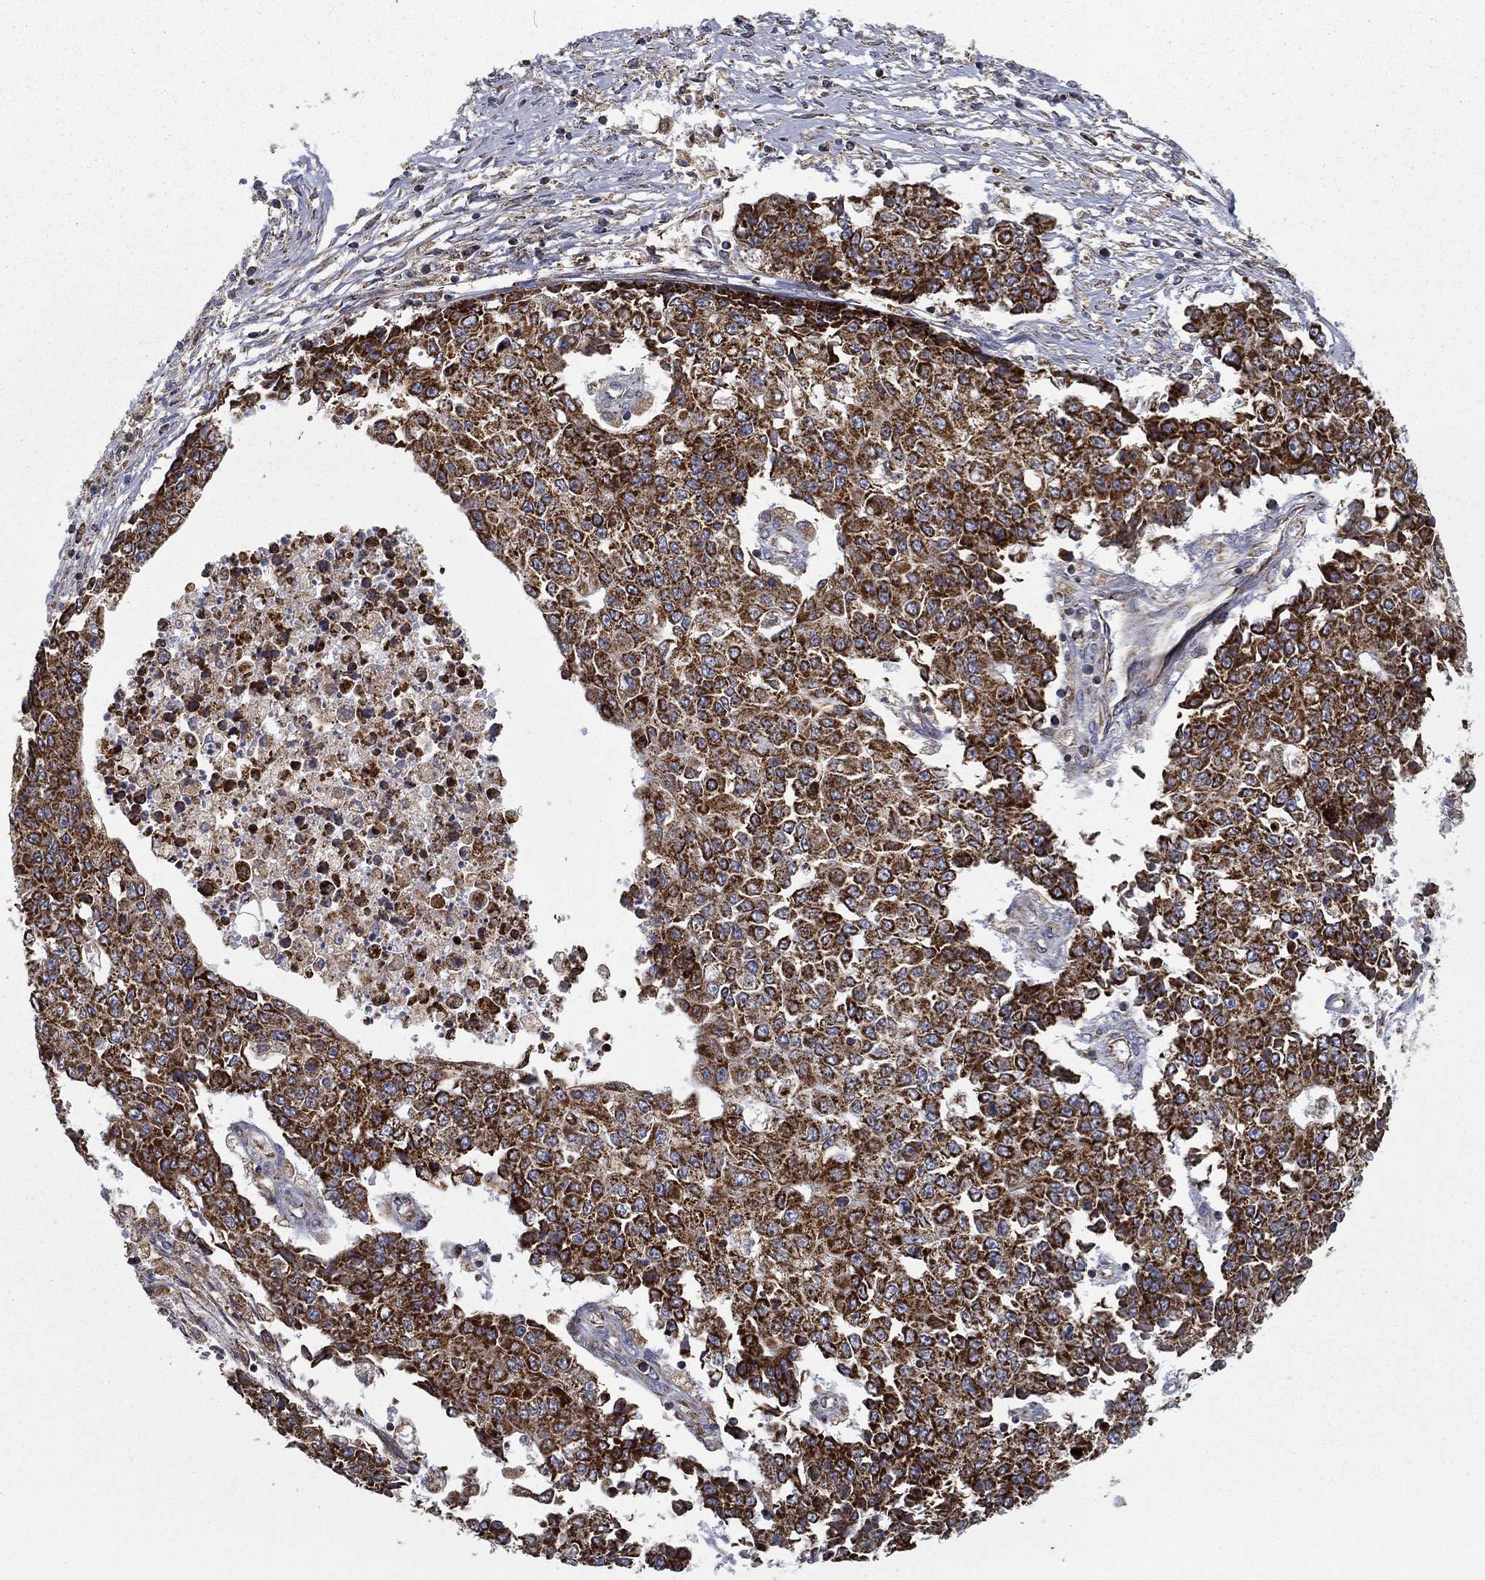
{"staining": {"intensity": "strong", "quantity": ">75%", "location": "cytoplasmic/membranous"}, "tissue": "ovarian cancer", "cell_type": "Tumor cells", "image_type": "cancer", "snomed": [{"axis": "morphology", "description": "Carcinoma, endometroid"}, {"axis": "topography", "description": "Ovary"}], "caption": "Immunohistochemical staining of human ovarian cancer (endometroid carcinoma) shows strong cytoplasmic/membranous protein staining in about >75% of tumor cells.", "gene": "MT-CYB", "patient": {"sex": "female", "age": 42}}